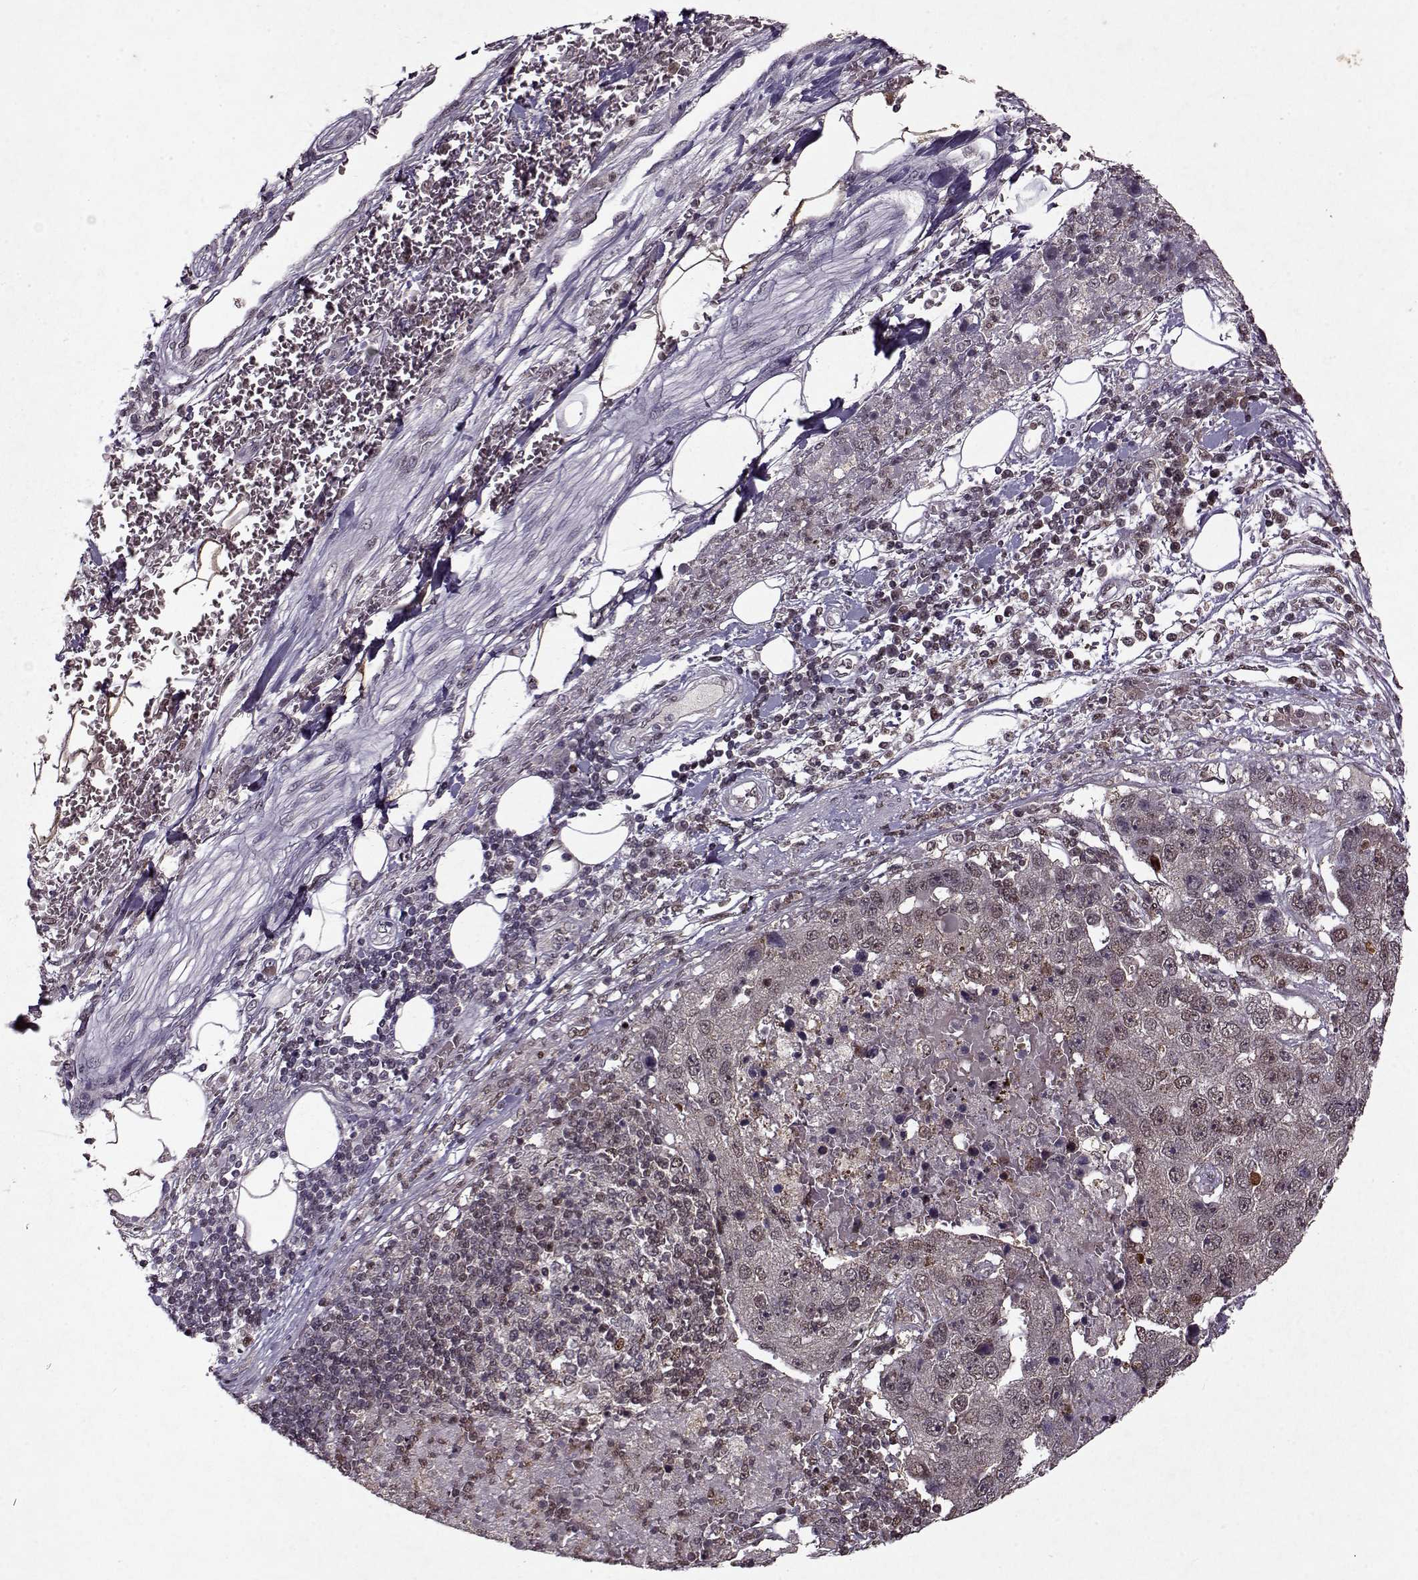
{"staining": {"intensity": "weak", "quantity": "25%-75%", "location": "nuclear"}, "tissue": "pancreatic cancer", "cell_type": "Tumor cells", "image_type": "cancer", "snomed": [{"axis": "morphology", "description": "Adenocarcinoma, NOS"}, {"axis": "topography", "description": "Pancreas"}], "caption": "This is a photomicrograph of IHC staining of pancreatic adenocarcinoma, which shows weak positivity in the nuclear of tumor cells.", "gene": "PSMA7", "patient": {"sex": "female", "age": 61}}